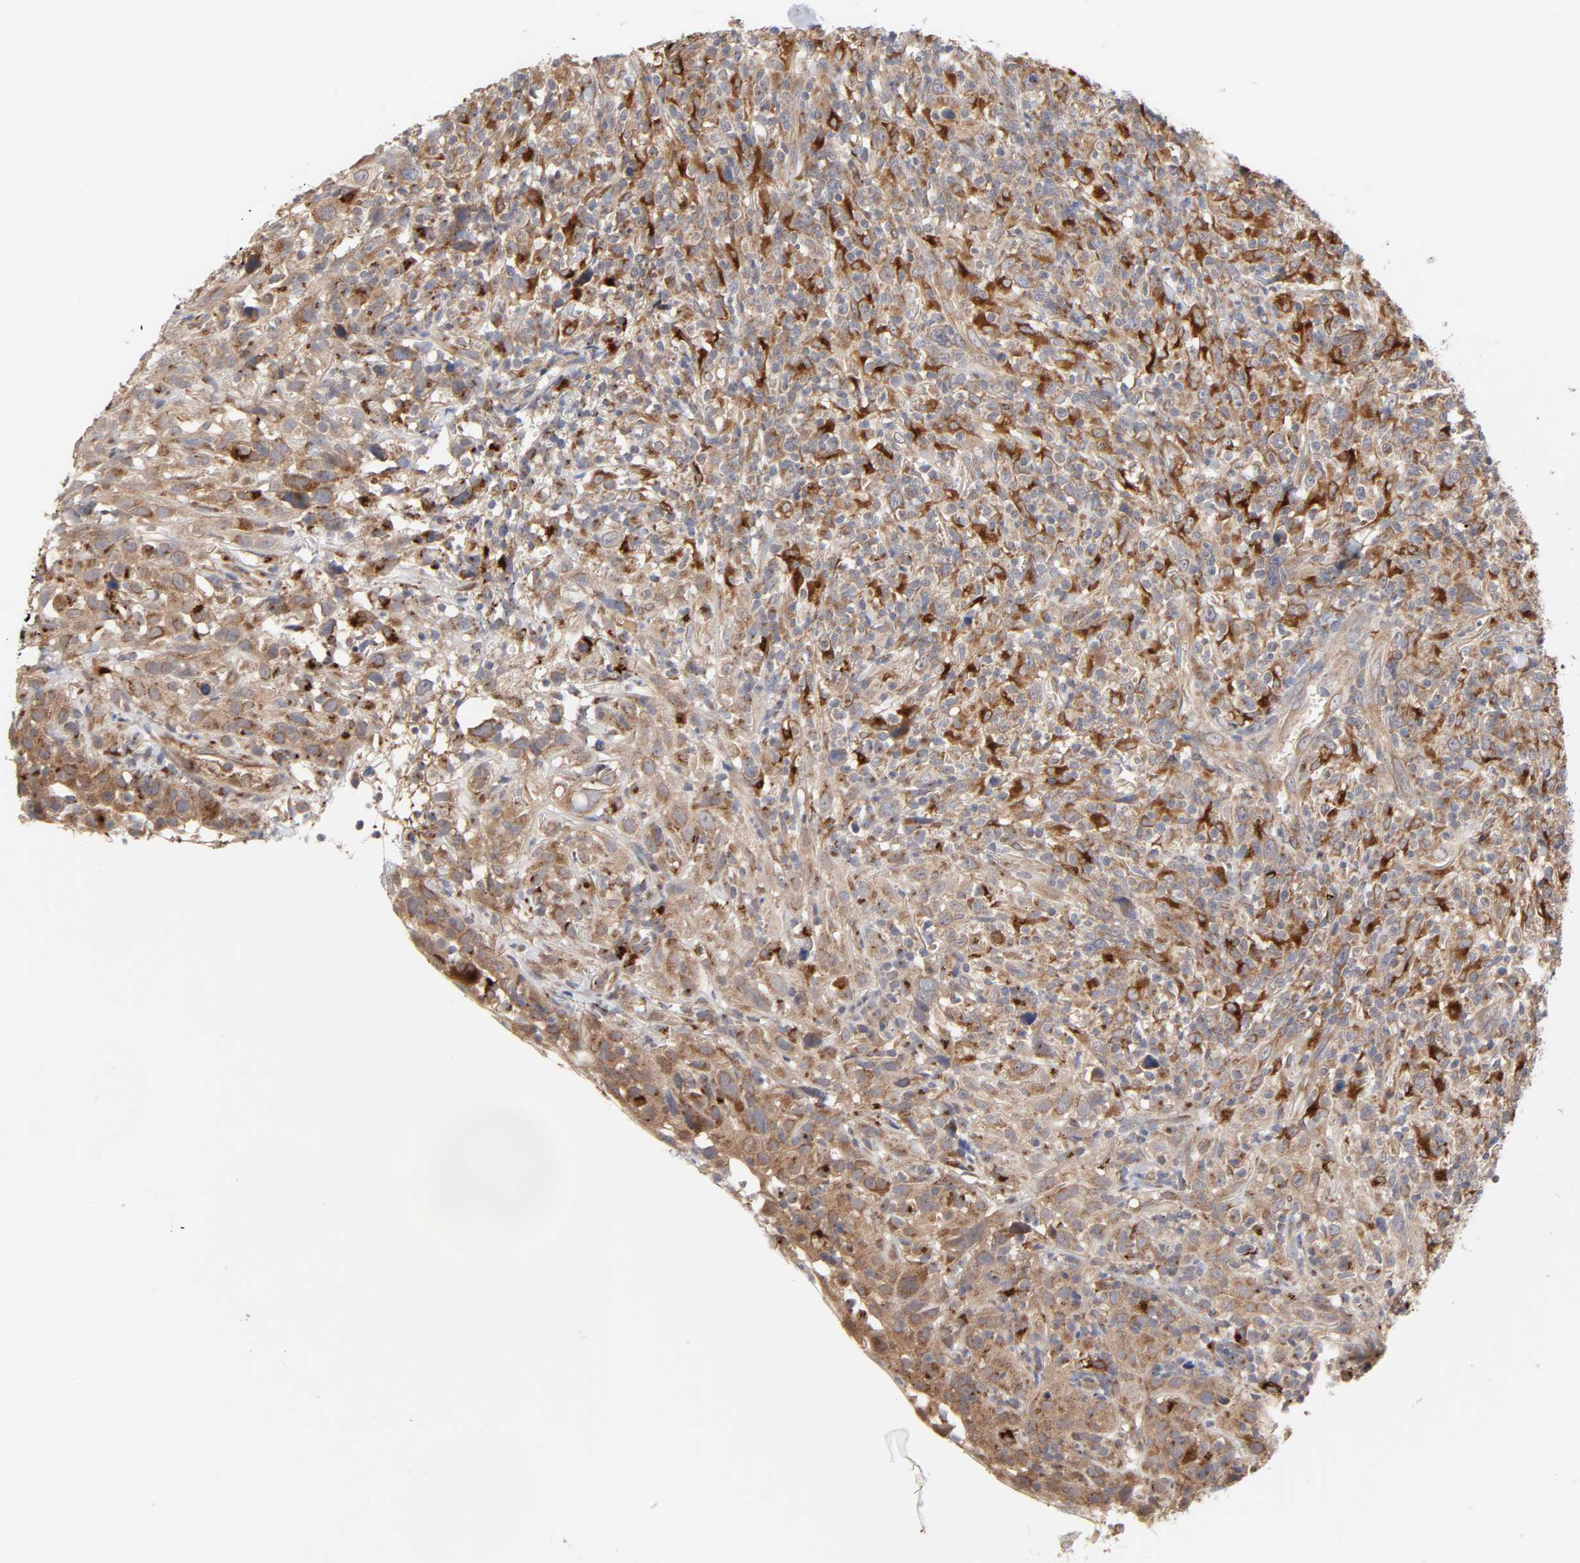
{"staining": {"intensity": "moderate", "quantity": ">75%", "location": "cytoplasmic/membranous"}, "tissue": "thyroid cancer", "cell_type": "Tumor cells", "image_type": "cancer", "snomed": [{"axis": "morphology", "description": "Carcinoma, NOS"}, {"axis": "topography", "description": "Thyroid gland"}], "caption": "Immunohistochemistry (IHC) histopathology image of neoplastic tissue: human thyroid cancer stained using IHC reveals medium levels of moderate protein expression localized specifically in the cytoplasmic/membranous of tumor cells, appearing as a cytoplasmic/membranous brown color.", "gene": "GNPTG", "patient": {"sex": "female", "age": 77}}